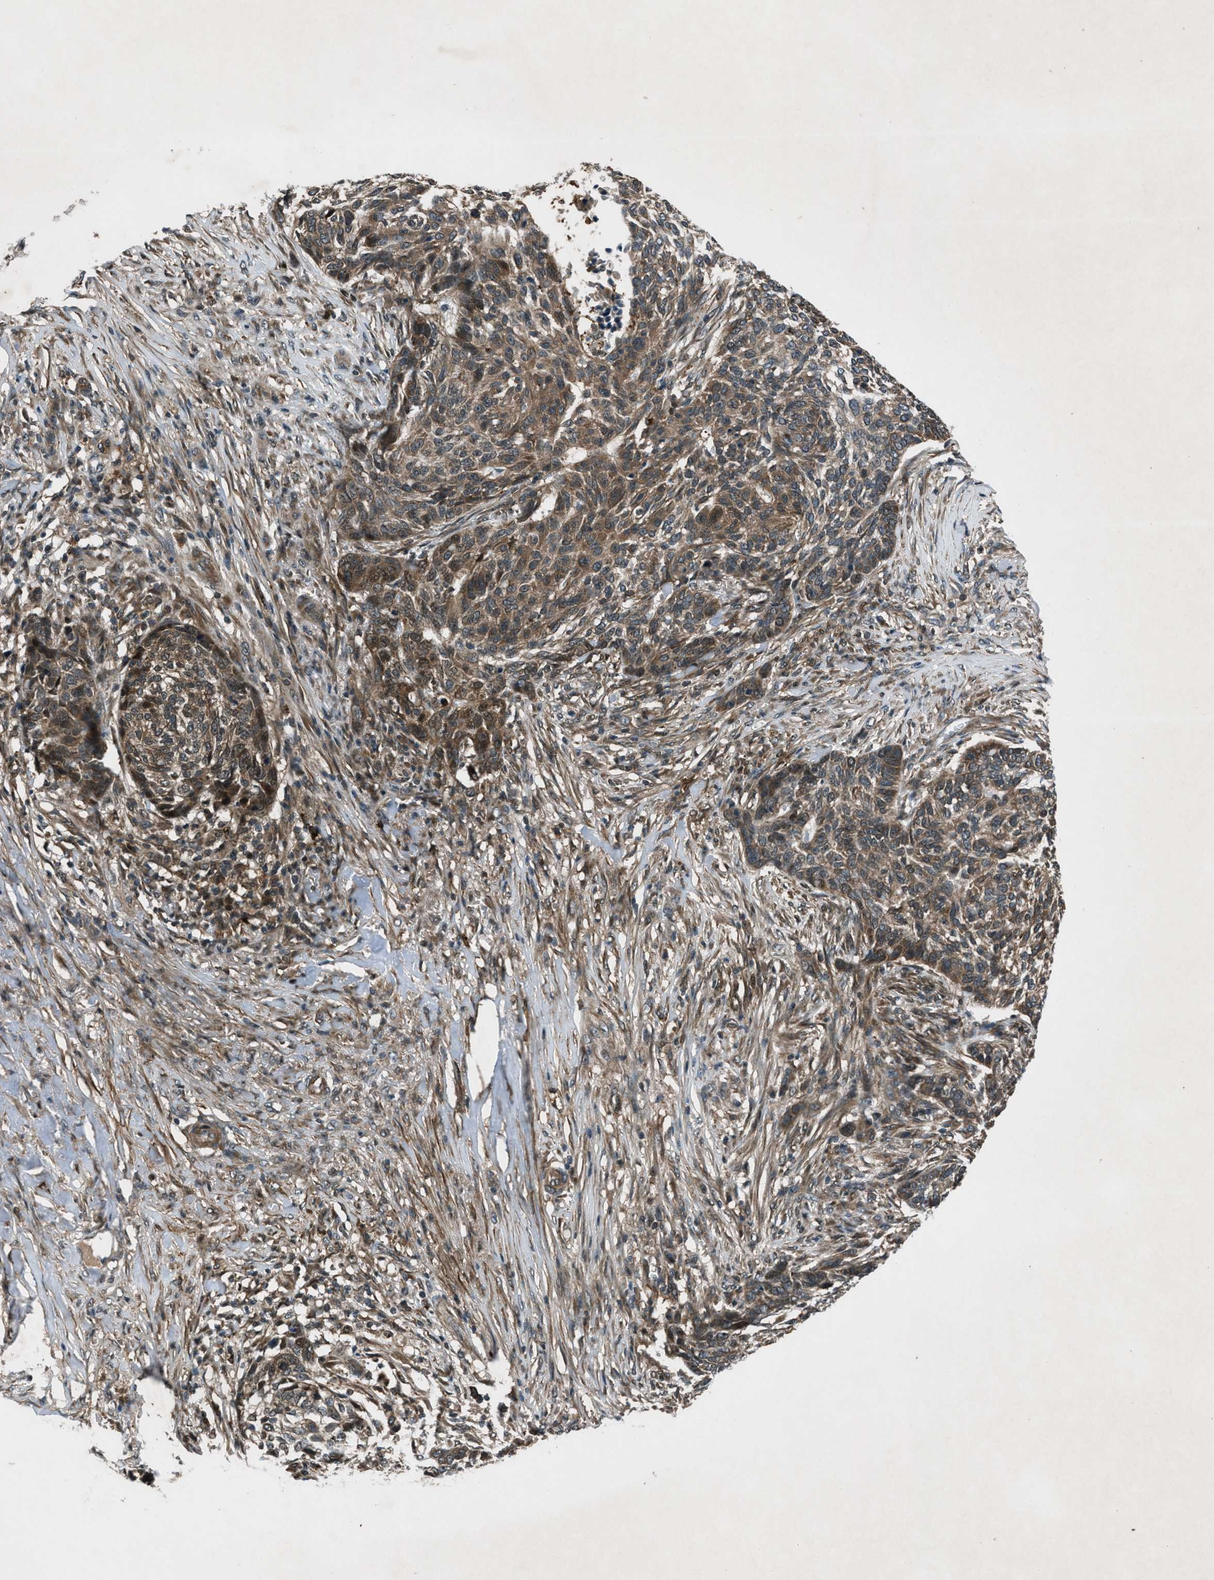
{"staining": {"intensity": "moderate", "quantity": ">75%", "location": "cytoplasmic/membranous"}, "tissue": "skin cancer", "cell_type": "Tumor cells", "image_type": "cancer", "snomed": [{"axis": "morphology", "description": "Basal cell carcinoma"}, {"axis": "topography", "description": "Skin"}], "caption": "A medium amount of moderate cytoplasmic/membranous staining is appreciated in approximately >75% of tumor cells in basal cell carcinoma (skin) tissue.", "gene": "EPSTI1", "patient": {"sex": "male", "age": 85}}